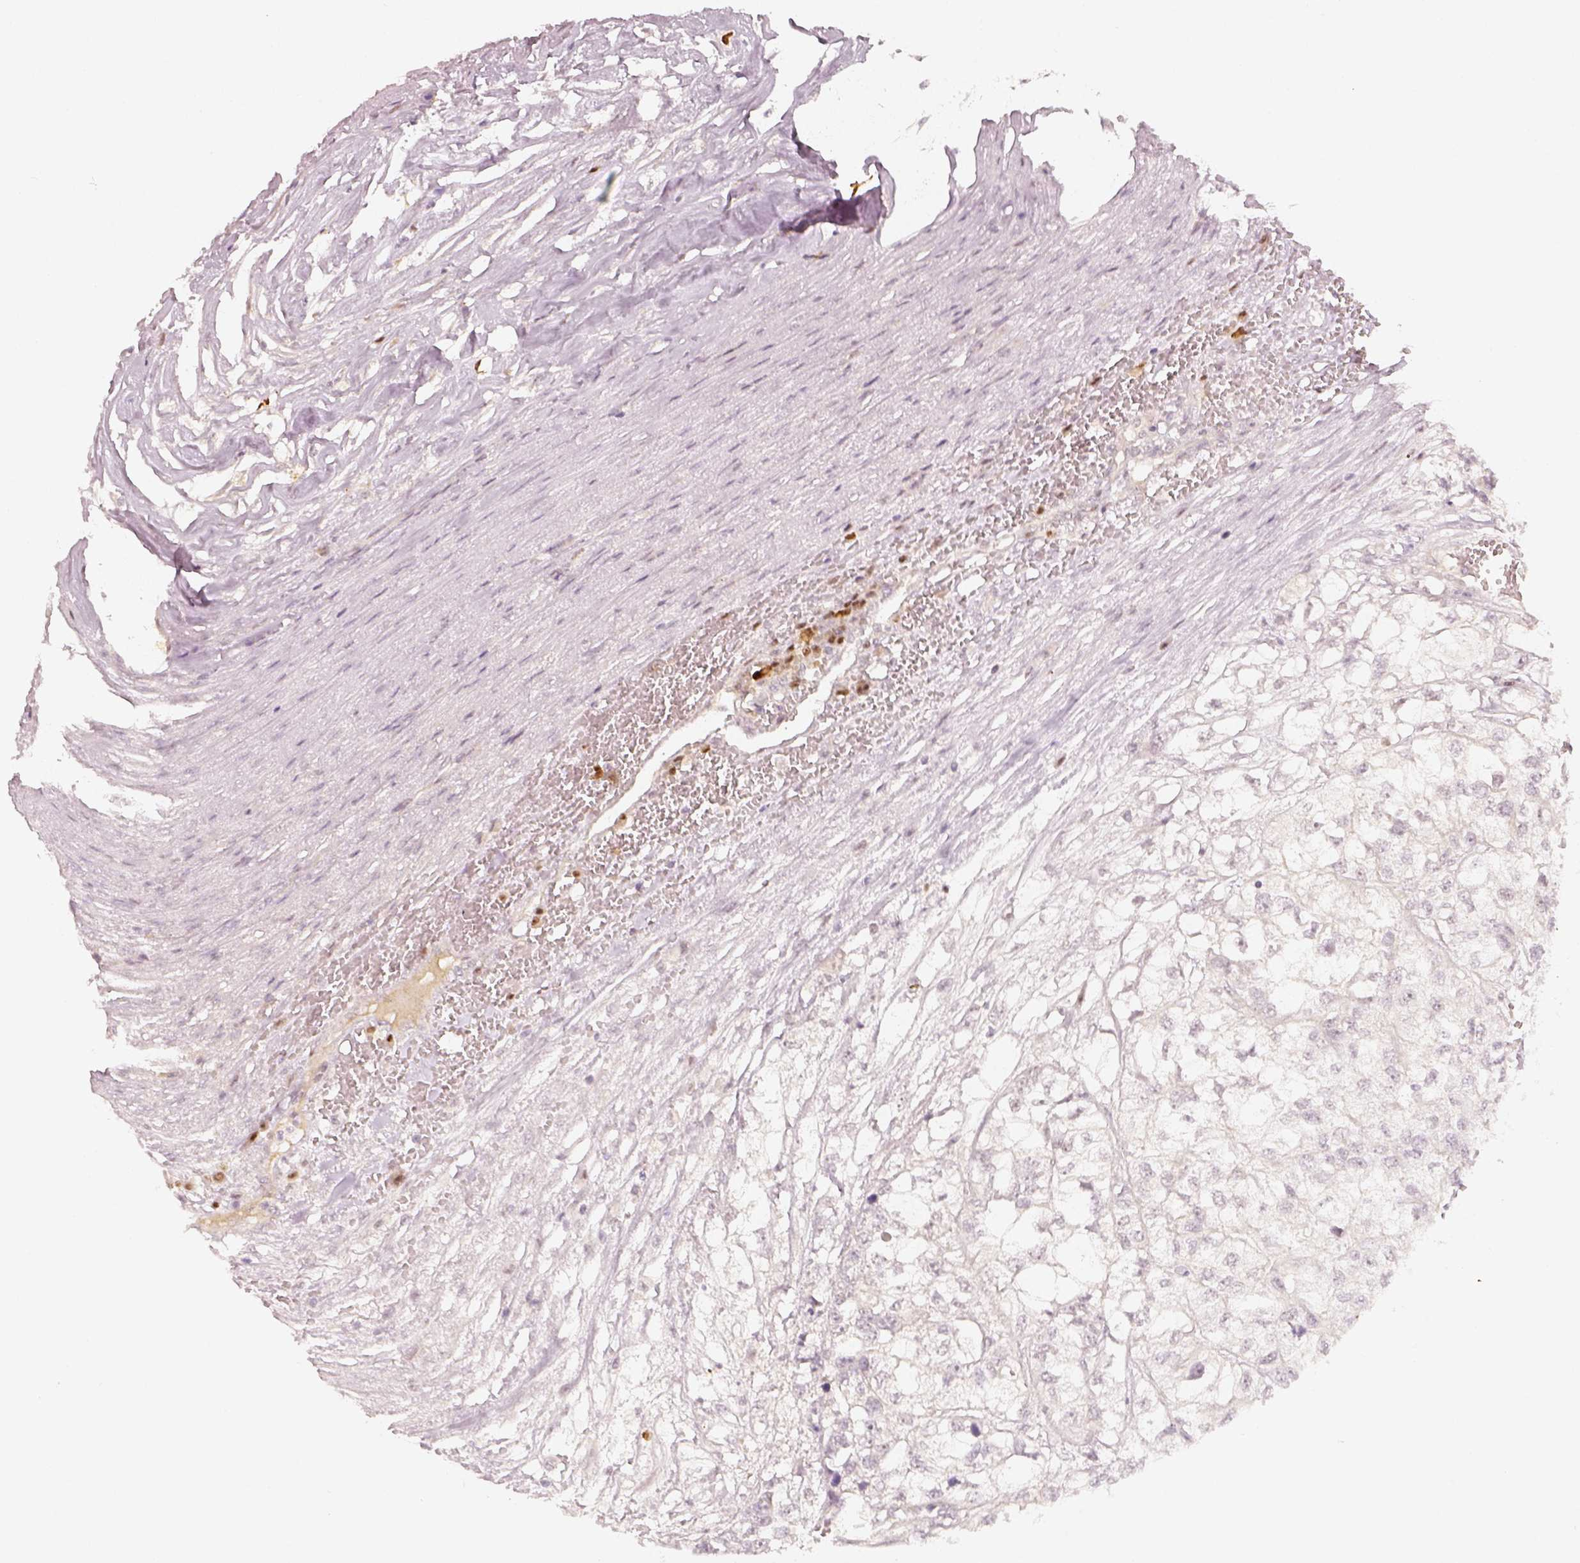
{"staining": {"intensity": "negative", "quantity": "none", "location": "none"}, "tissue": "renal cancer", "cell_type": "Tumor cells", "image_type": "cancer", "snomed": [{"axis": "morphology", "description": "Adenocarcinoma, NOS"}, {"axis": "topography", "description": "Kidney"}], "caption": "Human renal cancer stained for a protein using immunohistochemistry shows no positivity in tumor cells.", "gene": "EAF2", "patient": {"sex": "male", "age": 56}}